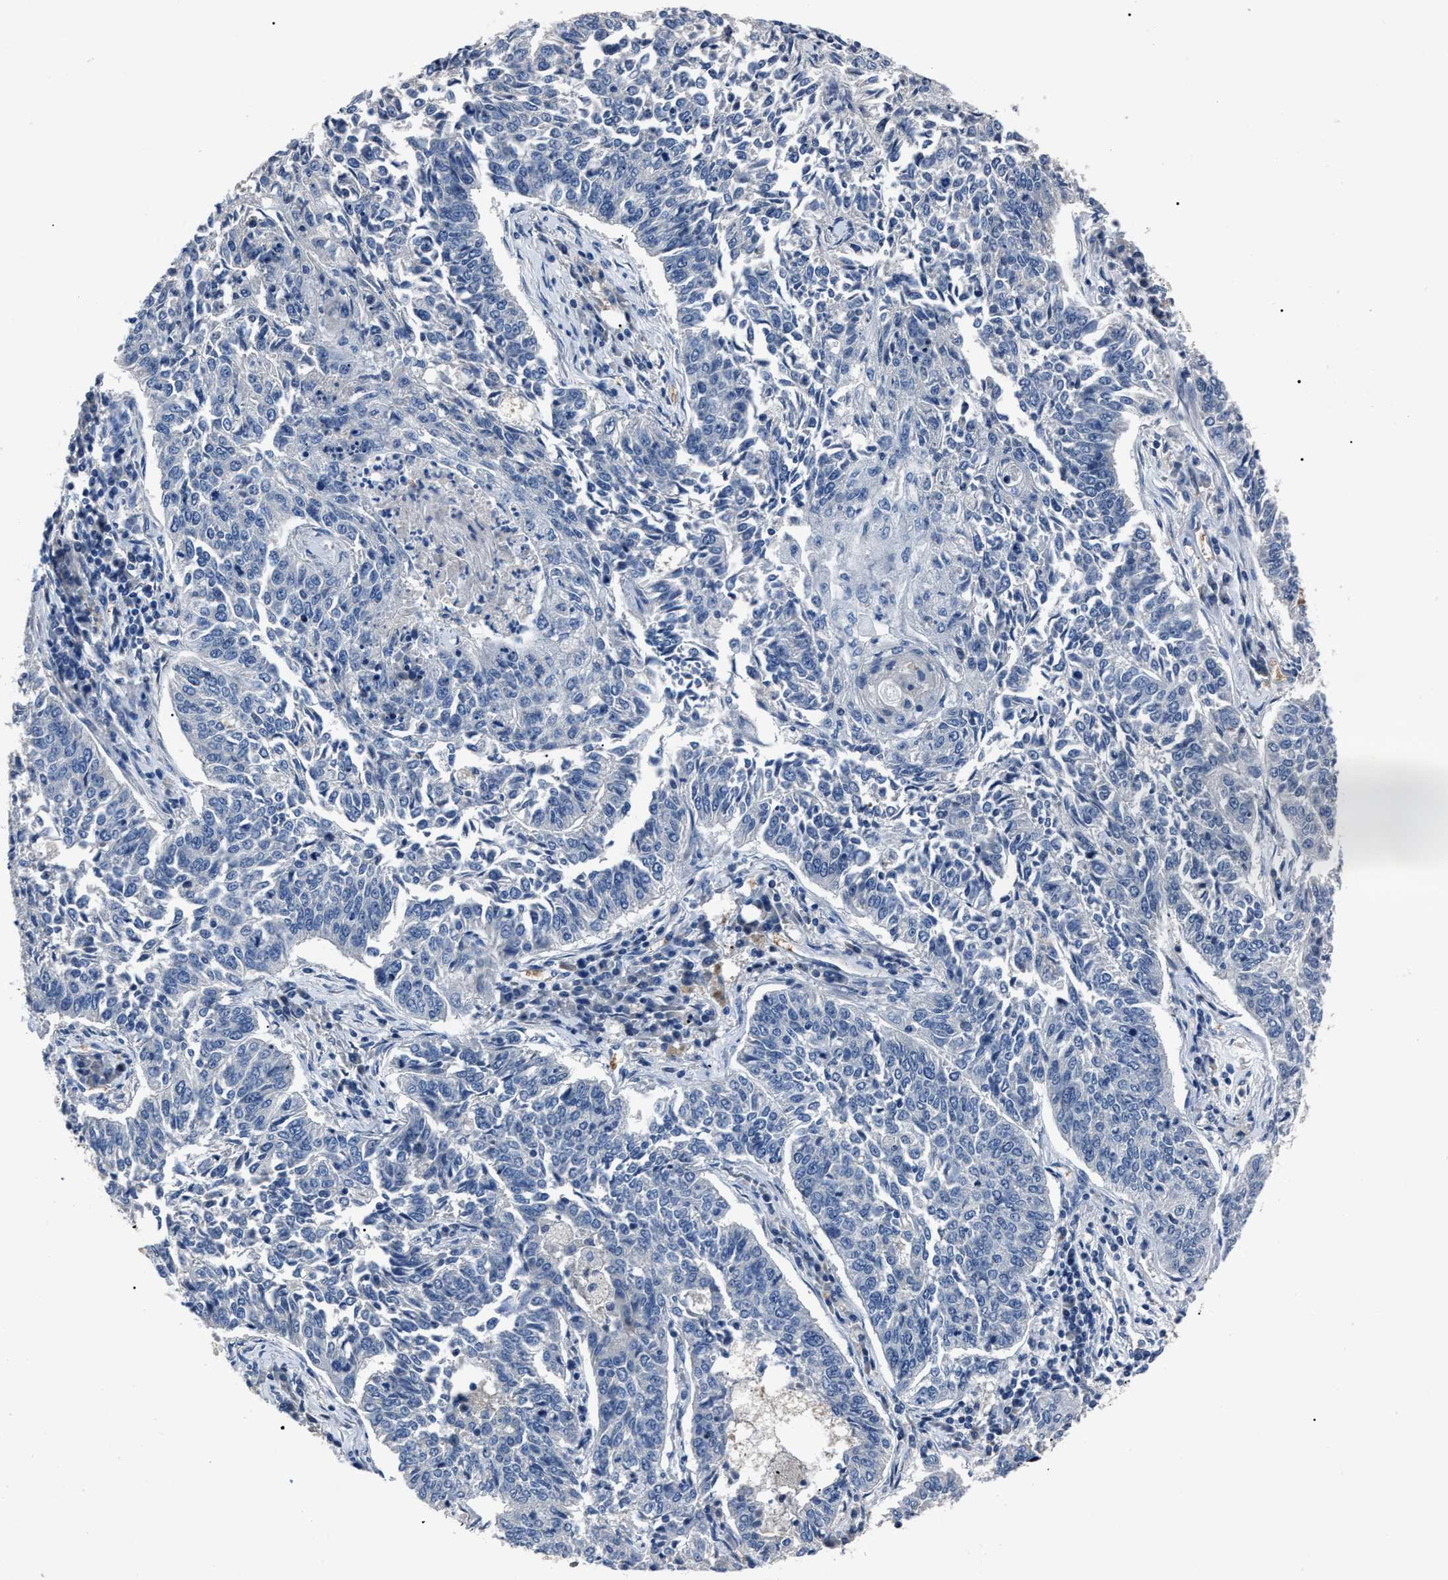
{"staining": {"intensity": "negative", "quantity": "none", "location": "none"}, "tissue": "lung cancer", "cell_type": "Tumor cells", "image_type": "cancer", "snomed": [{"axis": "morphology", "description": "Normal tissue, NOS"}, {"axis": "morphology", "description": "Squamous cell carcinoma, NOS"}, {"axis": "topography", "description": "Cartilage tissue"}, {"axis": "topography", "description": "Bronchus"}, {"axis": "topography", "description": "Lung"}], "caption": "Lung squamous cell carcinoma was stained to show a protein in brown. There is no significant staining in tumor cells.", "gene": "LRWD1", "patient": {"sex": "female", "age": 49}}